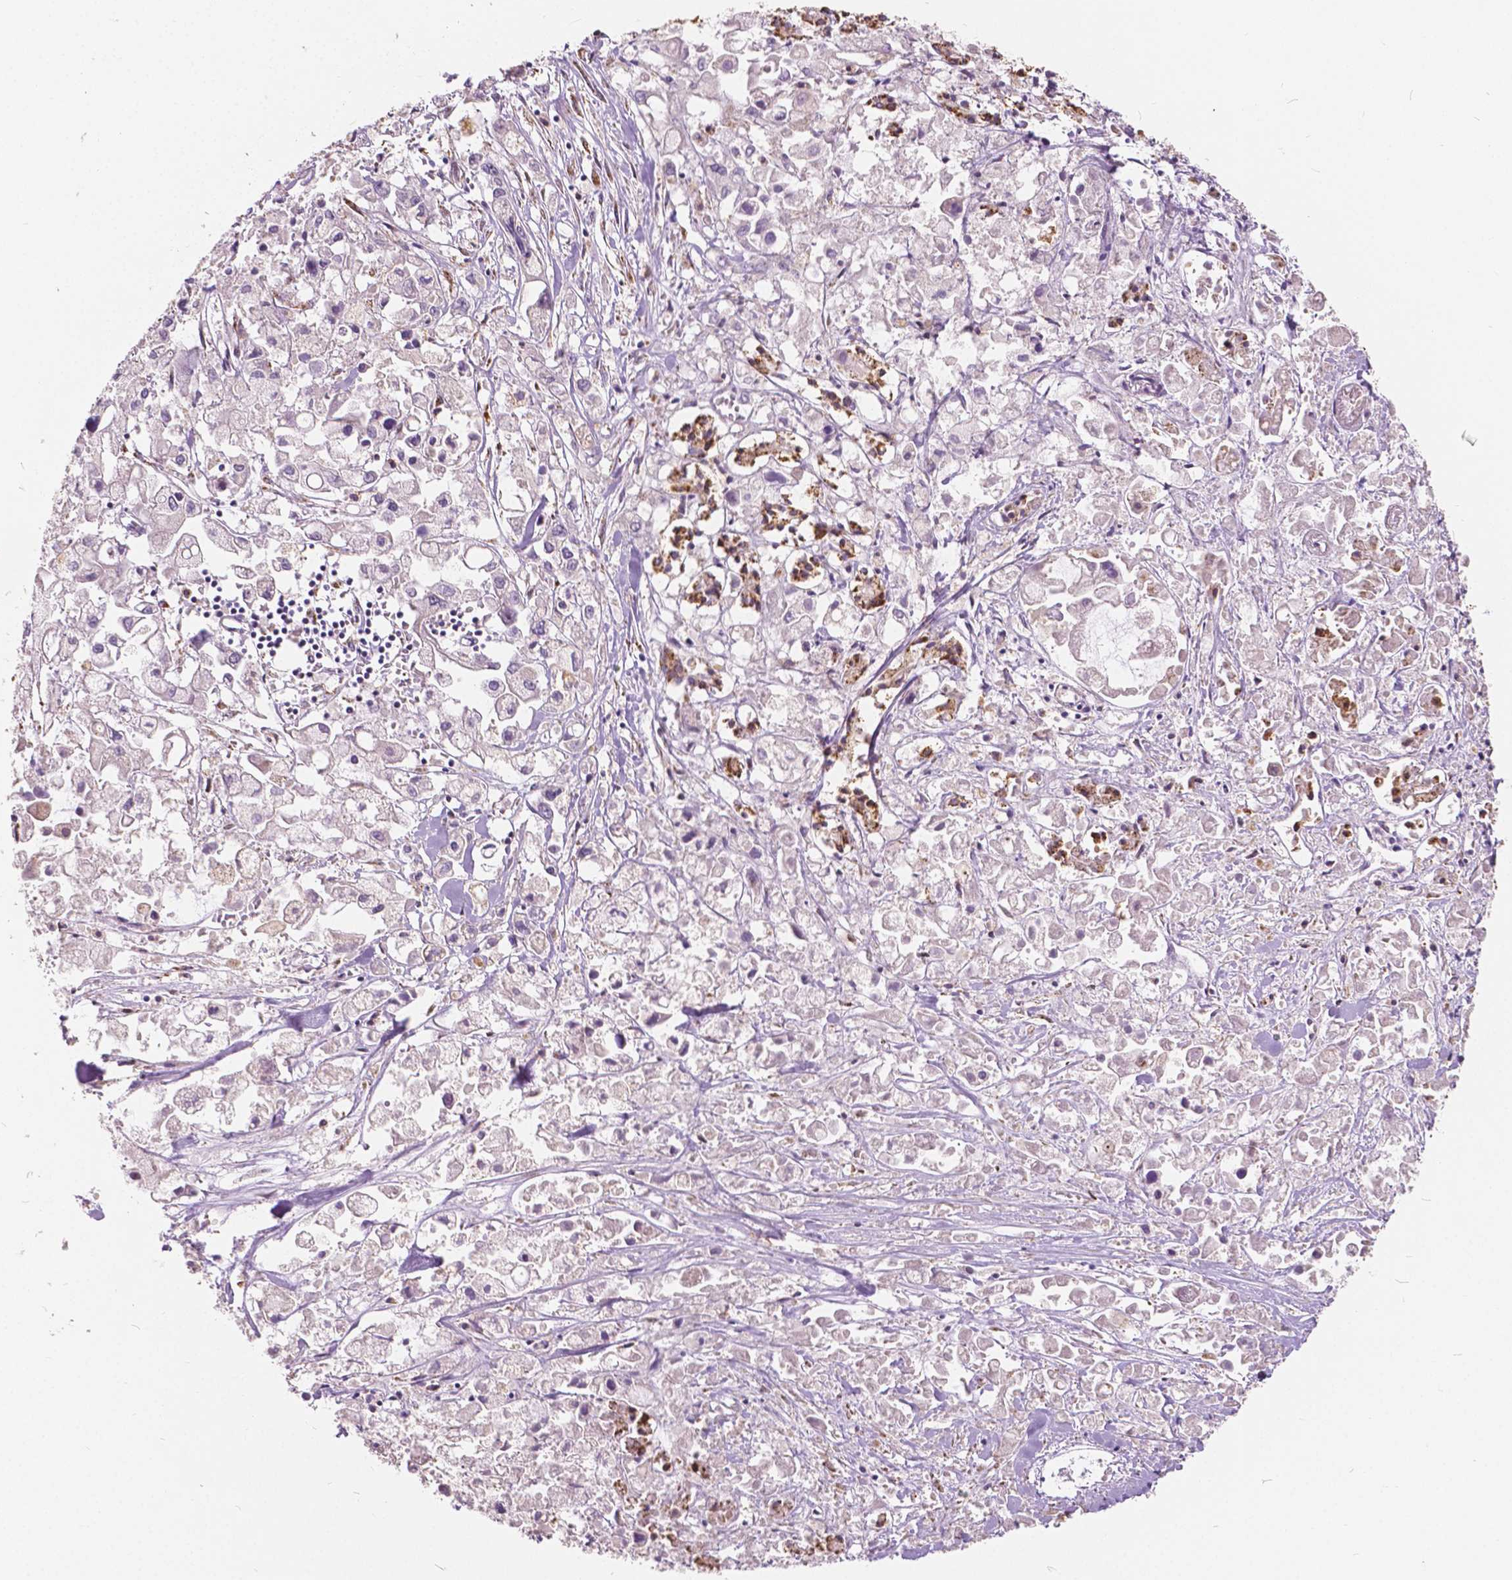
{"staining": {"intensity": "negative", "quantity": "none", "location": "none"}, "tissue": "pancreatic cancer", "cell_type": "Tumor cells", "image_type": "cancer", "snomed": [{"axis": "morphology", "description": "Adenocarcinoma, NOS"}, {"axis": "topography", "description": "Pancreas"}], "caption": "Protein analysis of pancreatic cancer (adenocarcinoma) displays no significant positivity in tumor cells.", "gene": "DLX6", "patient": {"sex": "male", "age": 71}}